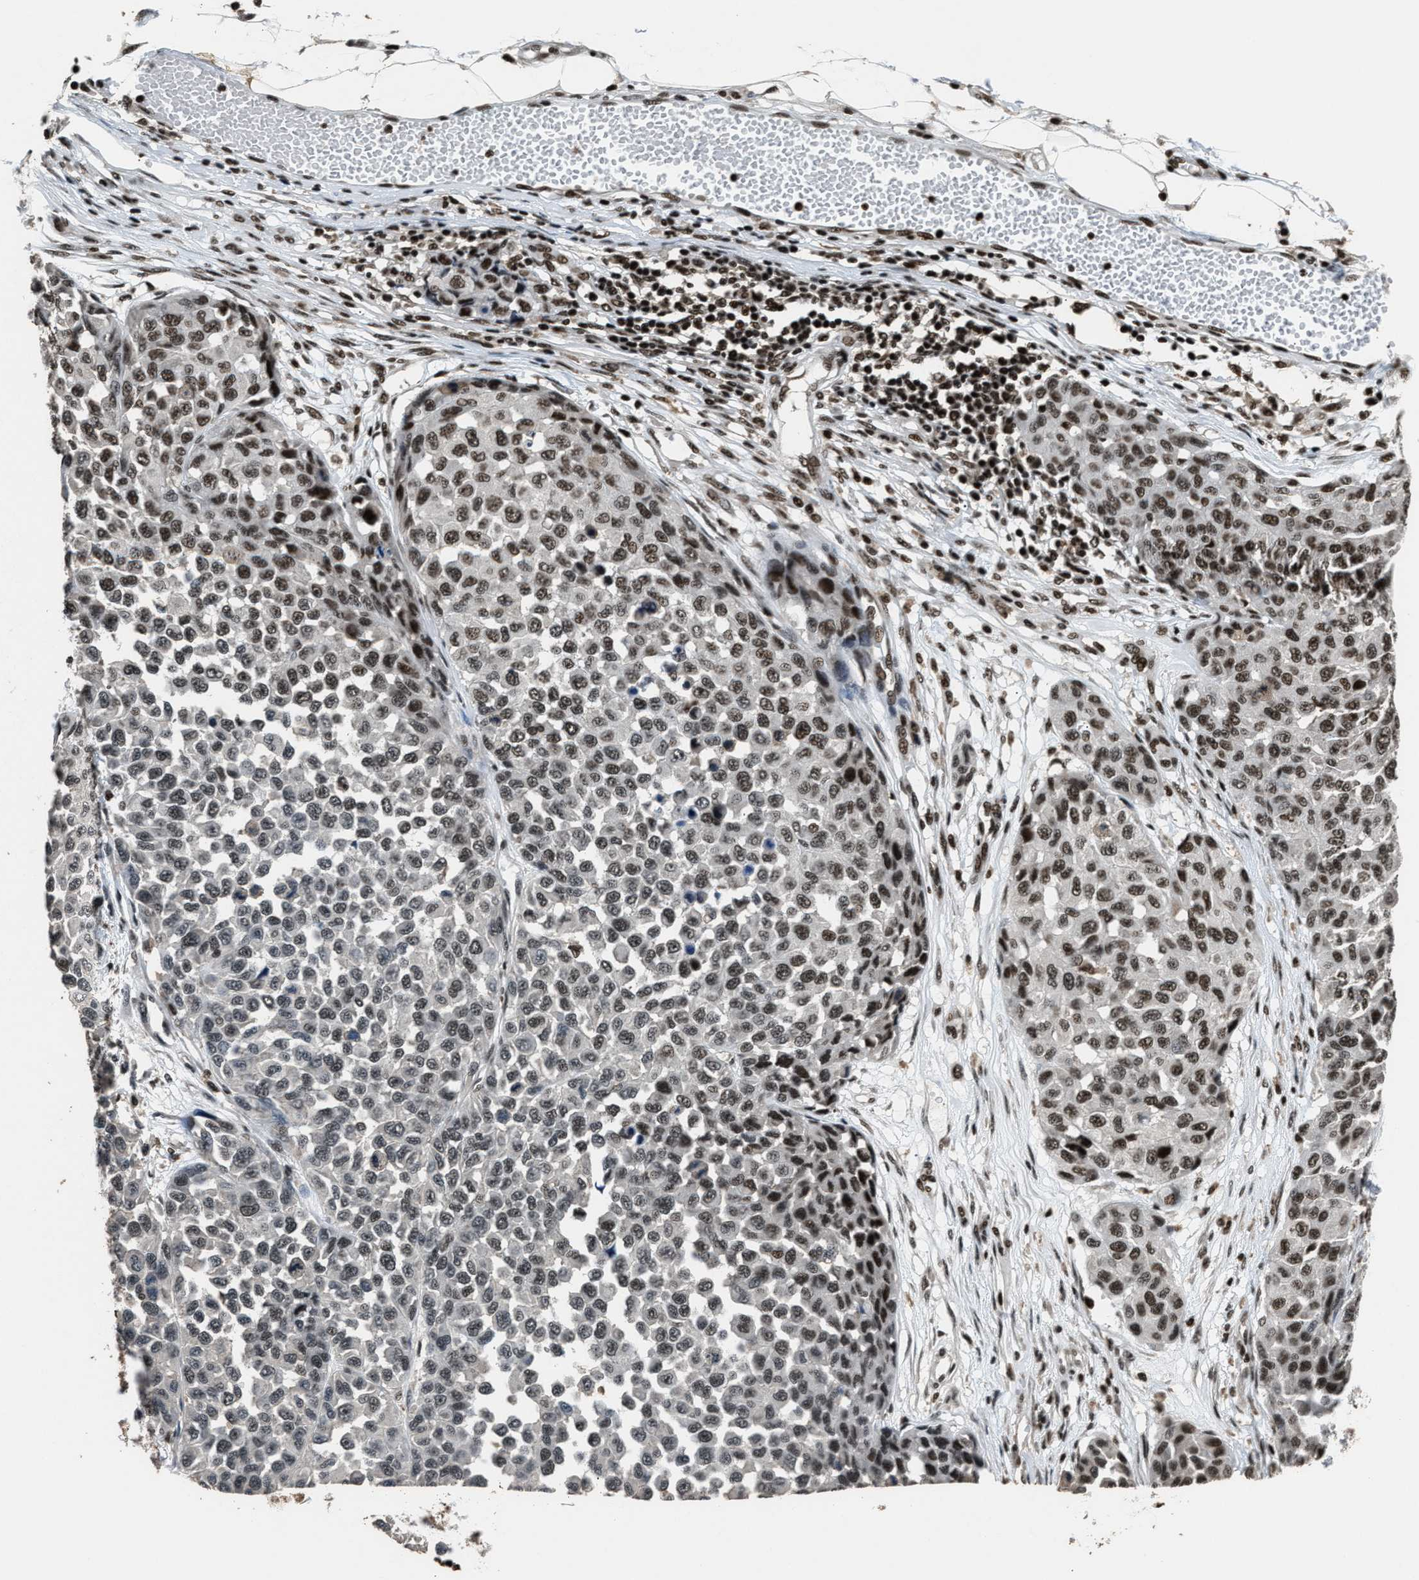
{"staining": {"intensity": "moderate", "quantity": ">75%", "location": "nuclear"}, "tissue": "melanoma", "cell_type": "Tumor cells", "image_type": "cancer", "snomed": [{"axis": "morphology", "description": "Normal tissue, NOS"}, {"axis": "morphology", "description": "Malignant melanoma, NOS"}, {"axis": "topography", "description": "Skin"}], "caption": "The photomicrograph reveals a brown stain indicating the presence of a protein in the nuclear of tumor cells in malignant melanoma.", "gene": "RAD21", "patient": {"sex": "male", "age": 62}}